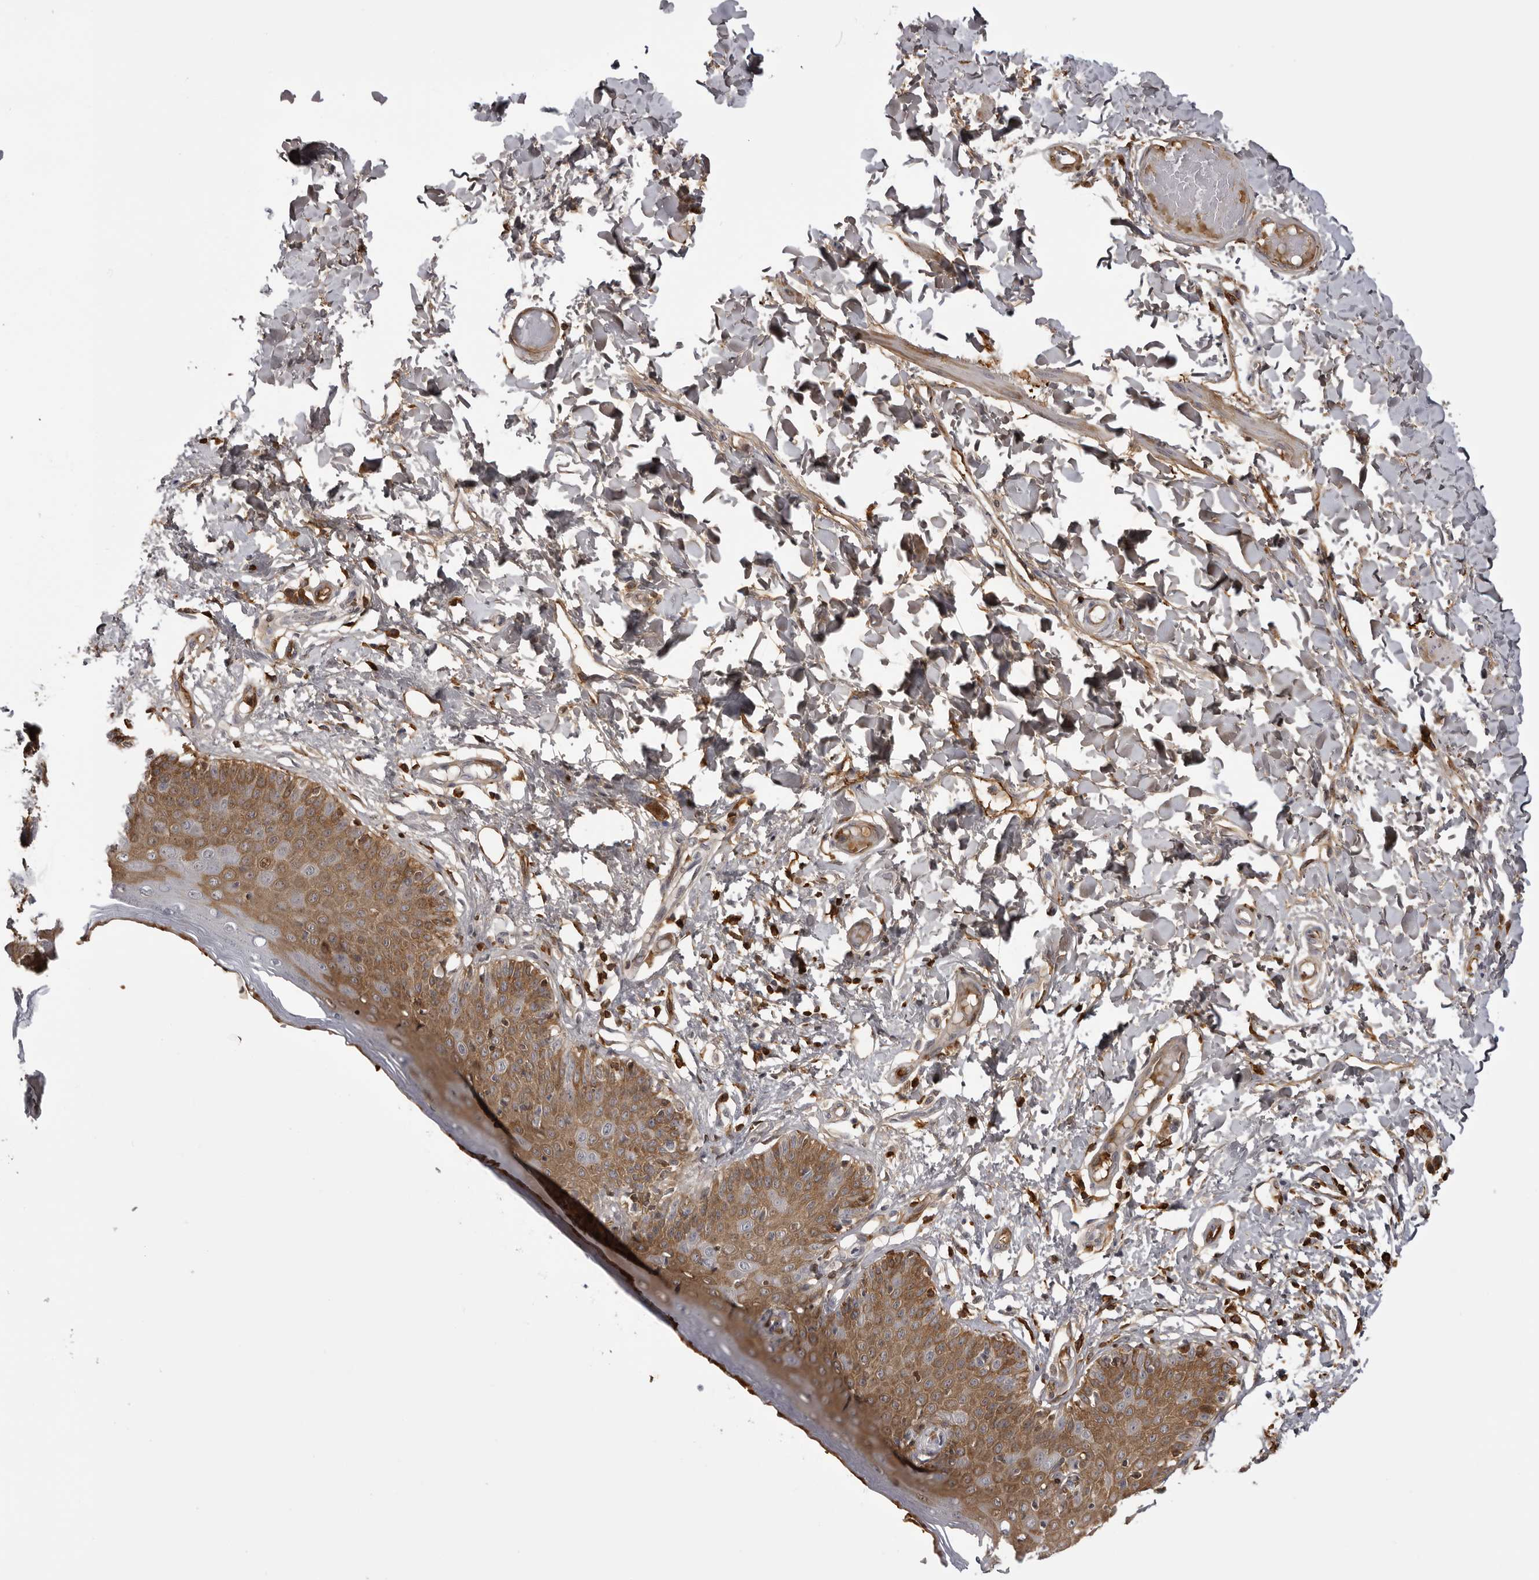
{"staining": {"intensity": "moderate", "quantity": ">75%", "location": "cytoplasmic/membranous"}, "tissue": "skin", "cell_type": "Epidermal cells", "image_type": "normal", "snomed": [{"axis": "morphology", "description": "Normal tissue, NOS"}, {"axis": "topography", "description": "Vulva"}], "caption": "Brown immunohistochemical staining in benign human skin displays moderate cytoplasmic/membranous expression in about >75% of epidermal cells. The staining is performed using DAB brown chromogen to label protein expression. The nuclei are counter-stained blue using hematoxylin.", "gene": "PLEKHF2", "patient": {"sex": "female", "age": 66}}